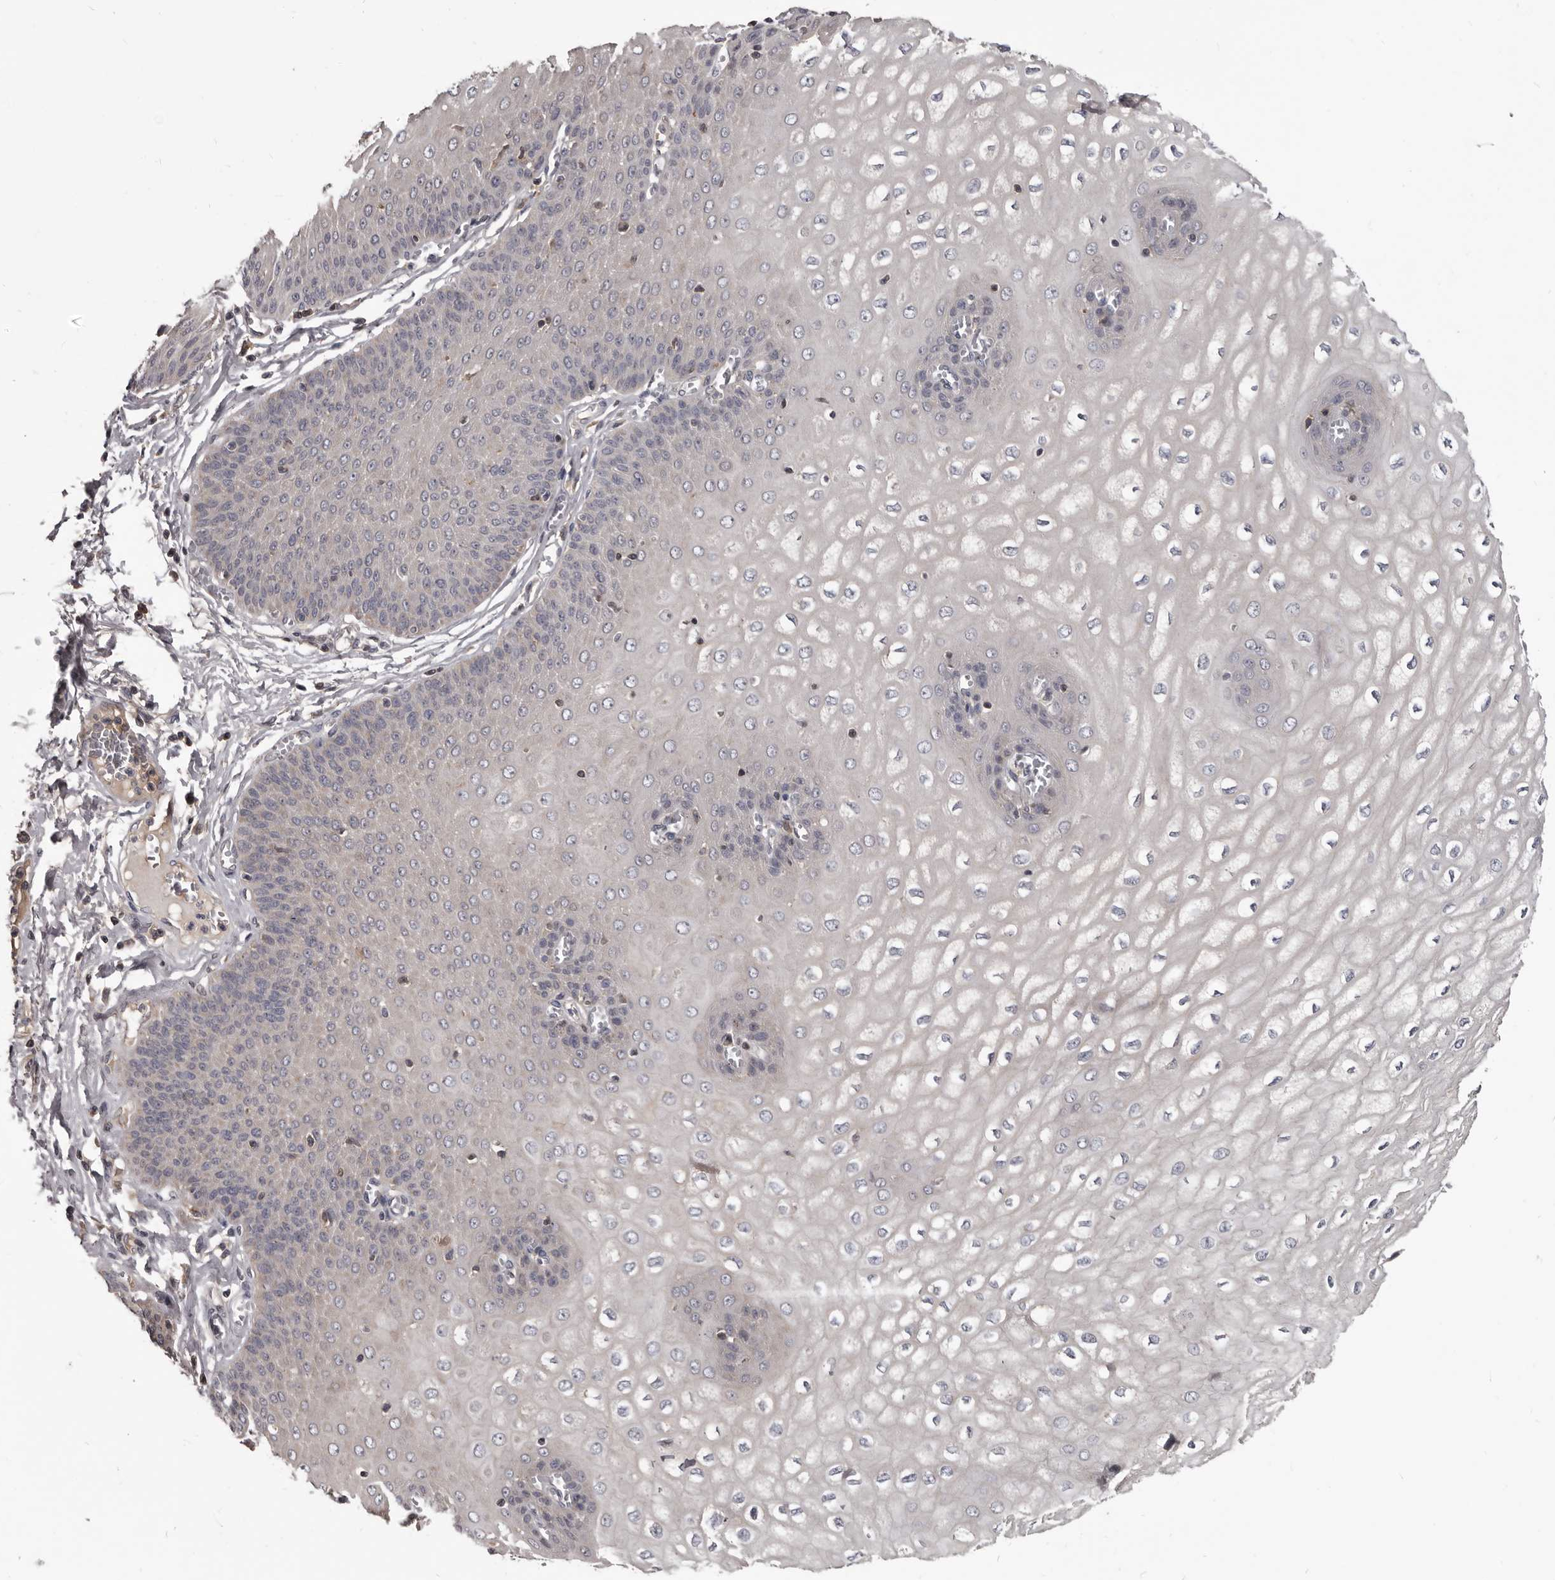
{"staining": {"intensity": "weak", "quantity": "<25%", "location": "cytoplasmic/membranous"}, "tissue": "esophagus", "cell_type": "Squamous epithelial cells", "image_type": "normal", "snomed": [{"axis": "morphology", "description": "Normal tissue, NOS"}, {"axis": "topography", "description": "Esophagus"}], "caption": "Immunohistochemical staining of unremarkable esophagus demonstrates no significant positivity in squamous epithelial cells.", "gene": "ALDH5A1", "patient": {"sex": "male", "age": 60}}